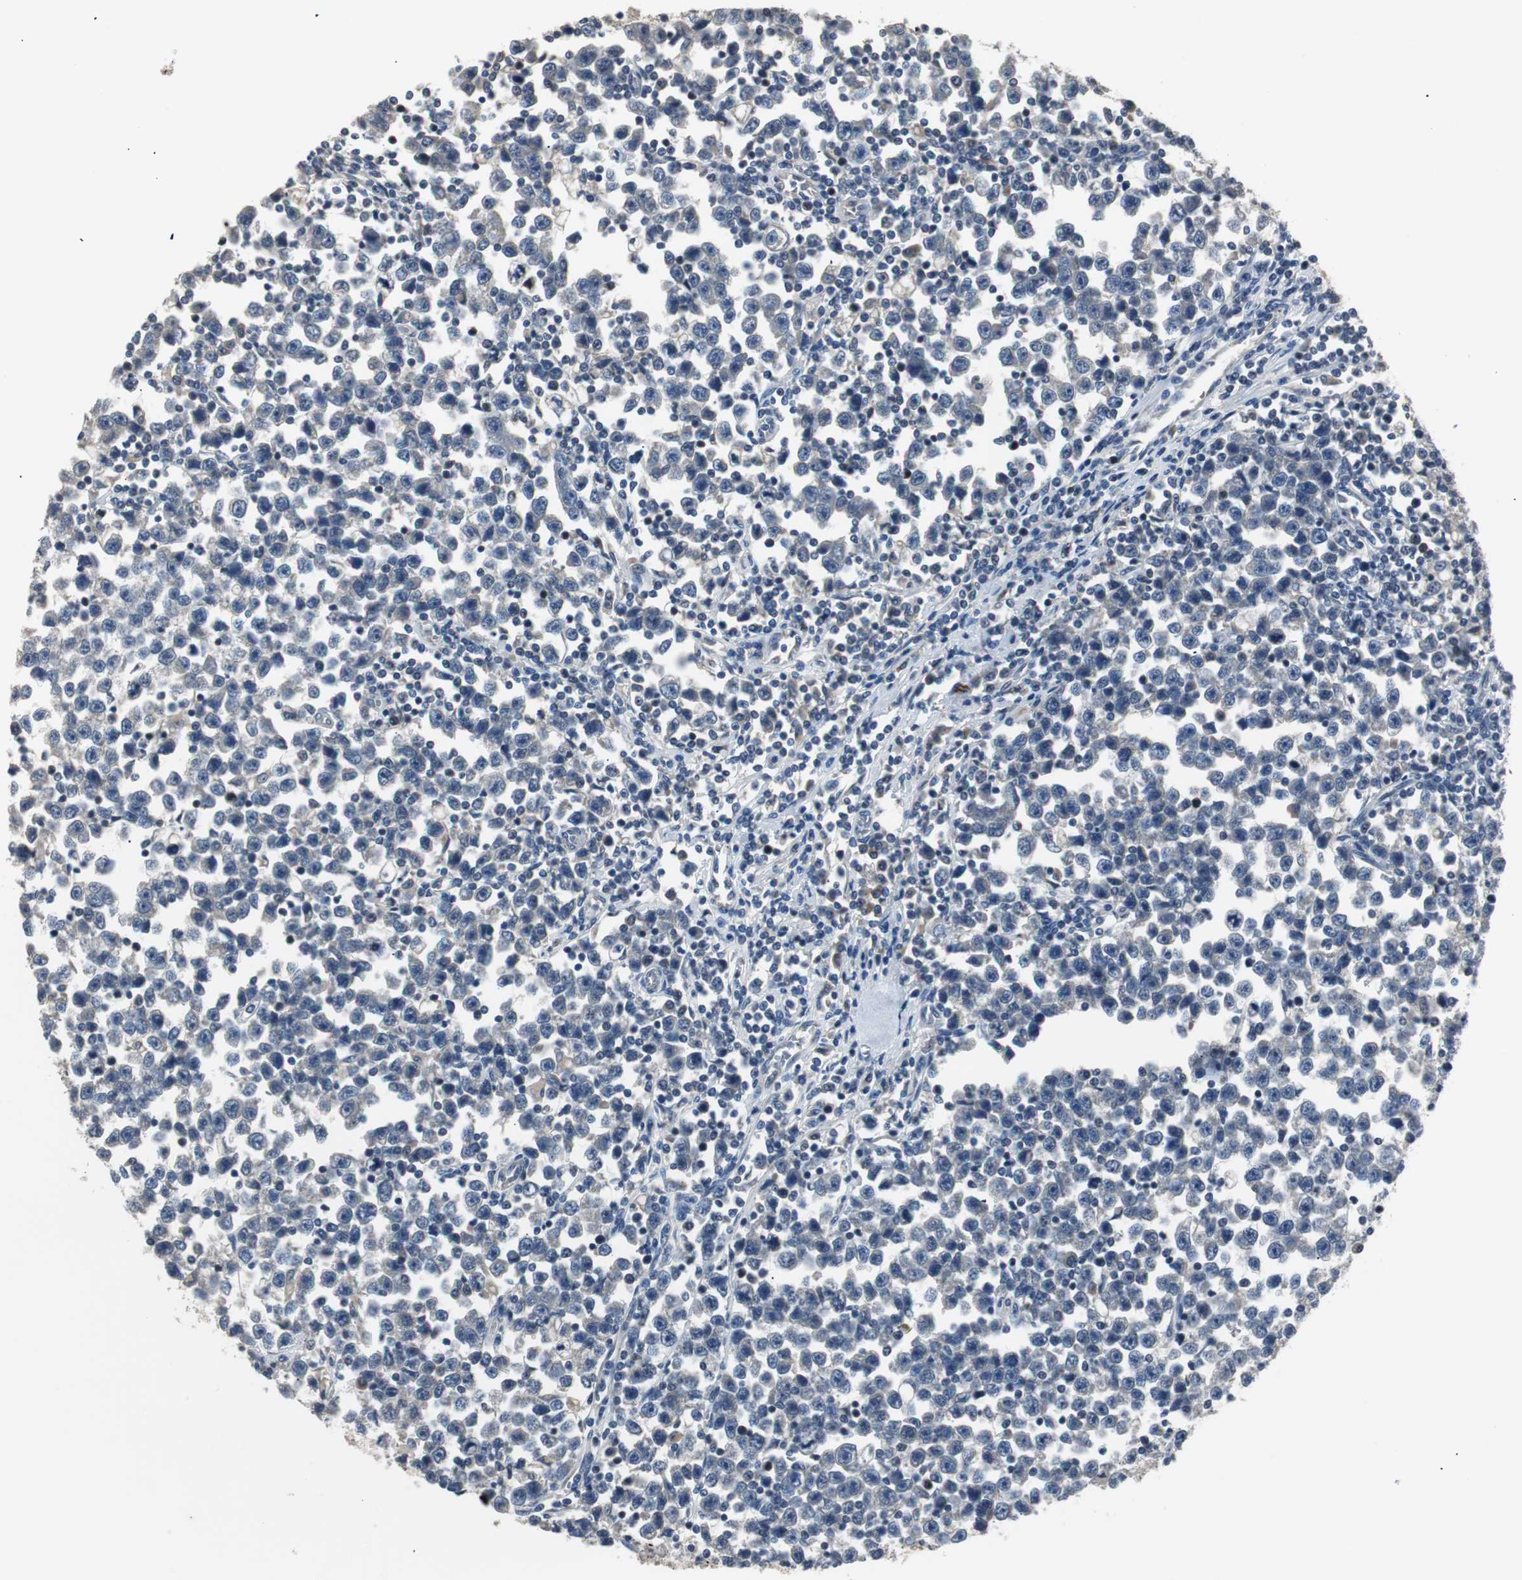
{"staining": {"intensity": "weak", "quantity": "<25%", "location": "cytoplasmic/membranous"}, "tissue": "testis cancer", "cell_type": "Tumor cells", "image_type": "cancer", "snomed": [{"axis": "morphology", "description": "Seminoma, NOS"}, {"axis": "topography", "description": "Testis"}], "caption": "There is no significant positivity in tumor cells of testis cancer (seminoma).", "gene": "PCYT1B", "patient": {"sex": "male", "age": 43}}